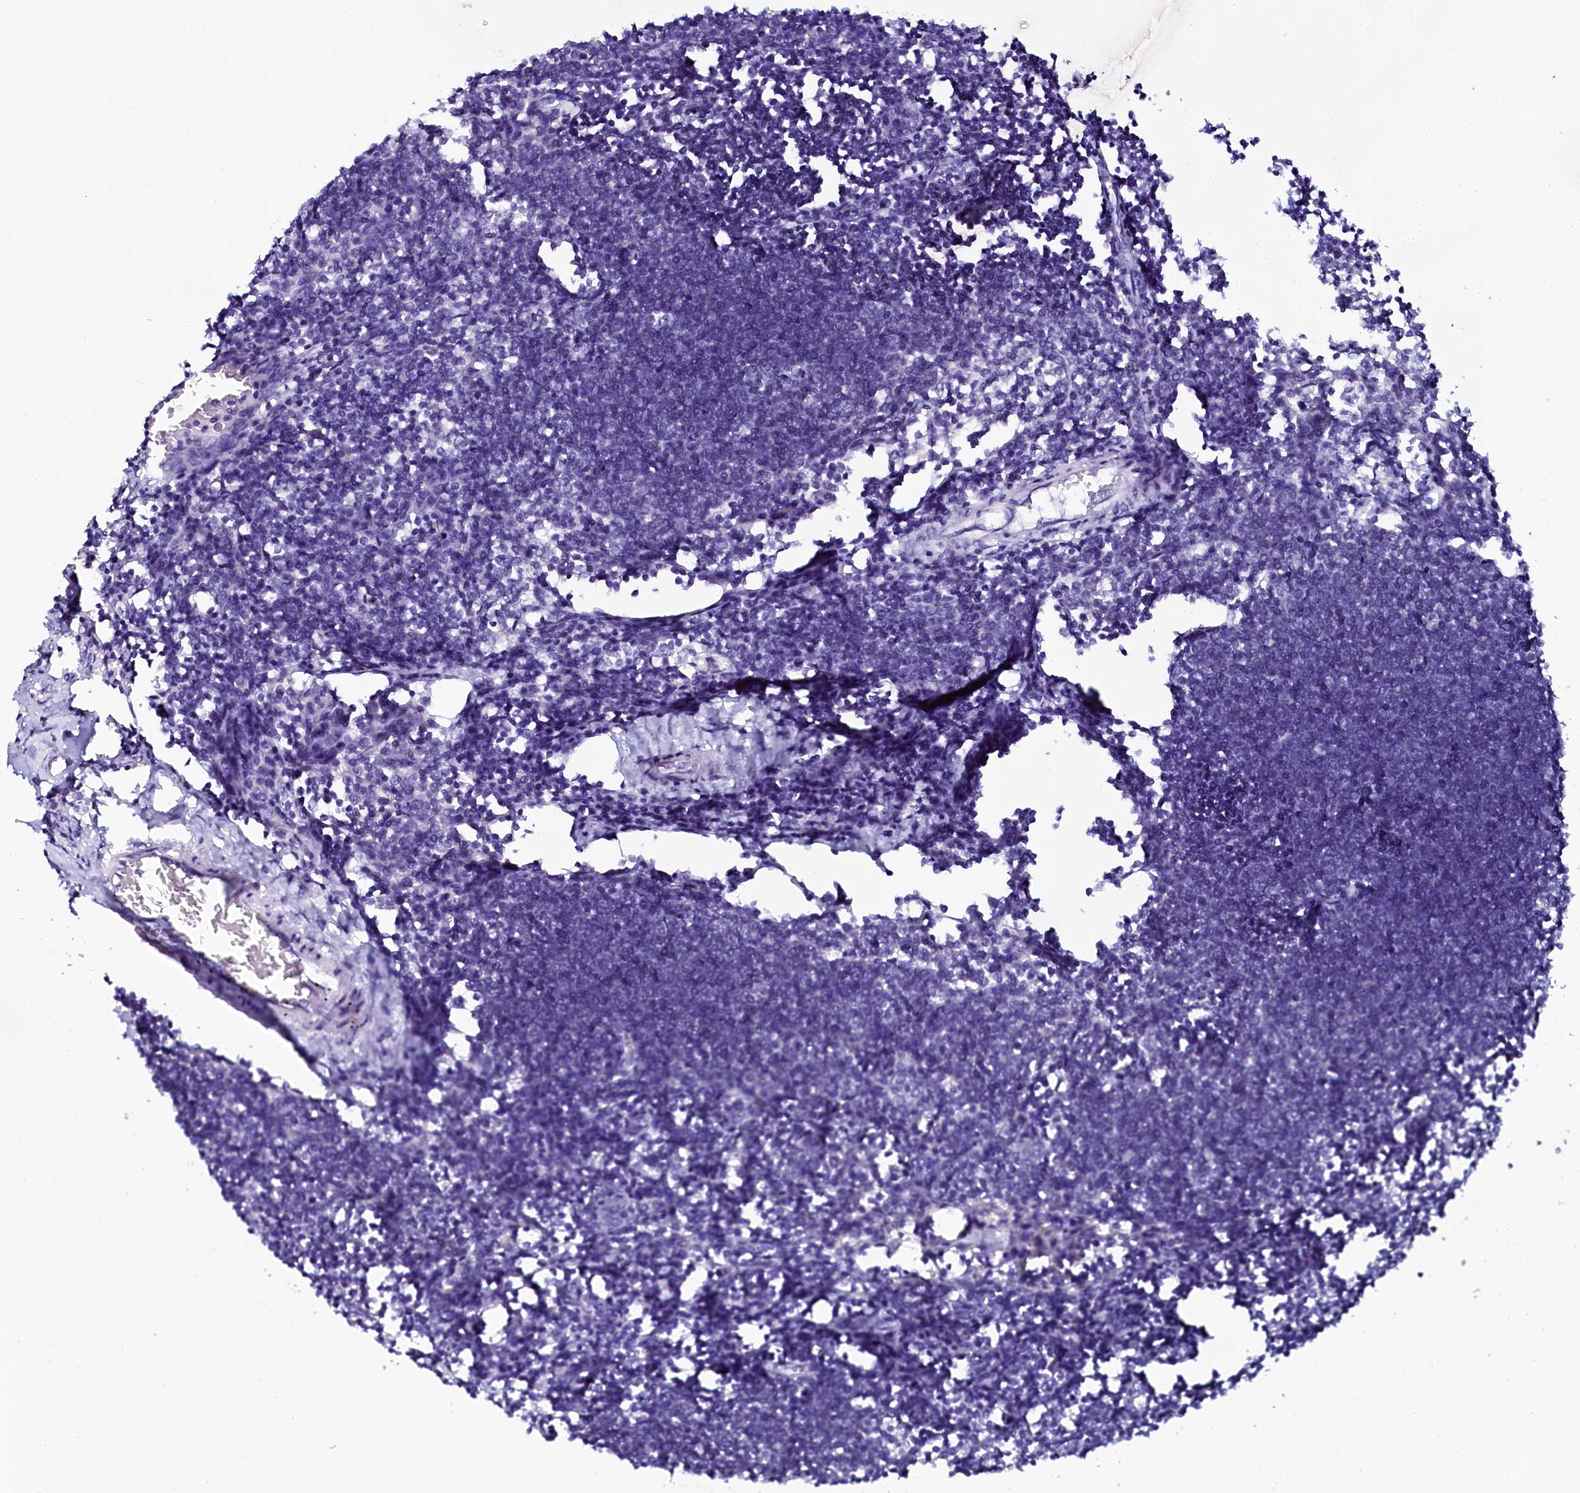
{"staining": {"intensity": "negative", "quantity": "none", "location": "none"}, "tissue": "lymph node", "cell_type": "Germinal center cells", "image_type": "normal", "snomed": [{"axis": "morphology", "description": "Normal tissue, NOS"}, {"axis": "morphology", "description": "Malignant melanoma, Metastatic site"}, {"axis": "topography", "description": "Lymph node"}], "caption": "This histopathology image is of benign lymph node stained with IHC to label a protein in brown with the nuclei are counter-stained blue. There is no positivity in germinal center cells.", "gene": "SORD", "patient": {"sex": "male", "age": 41}}